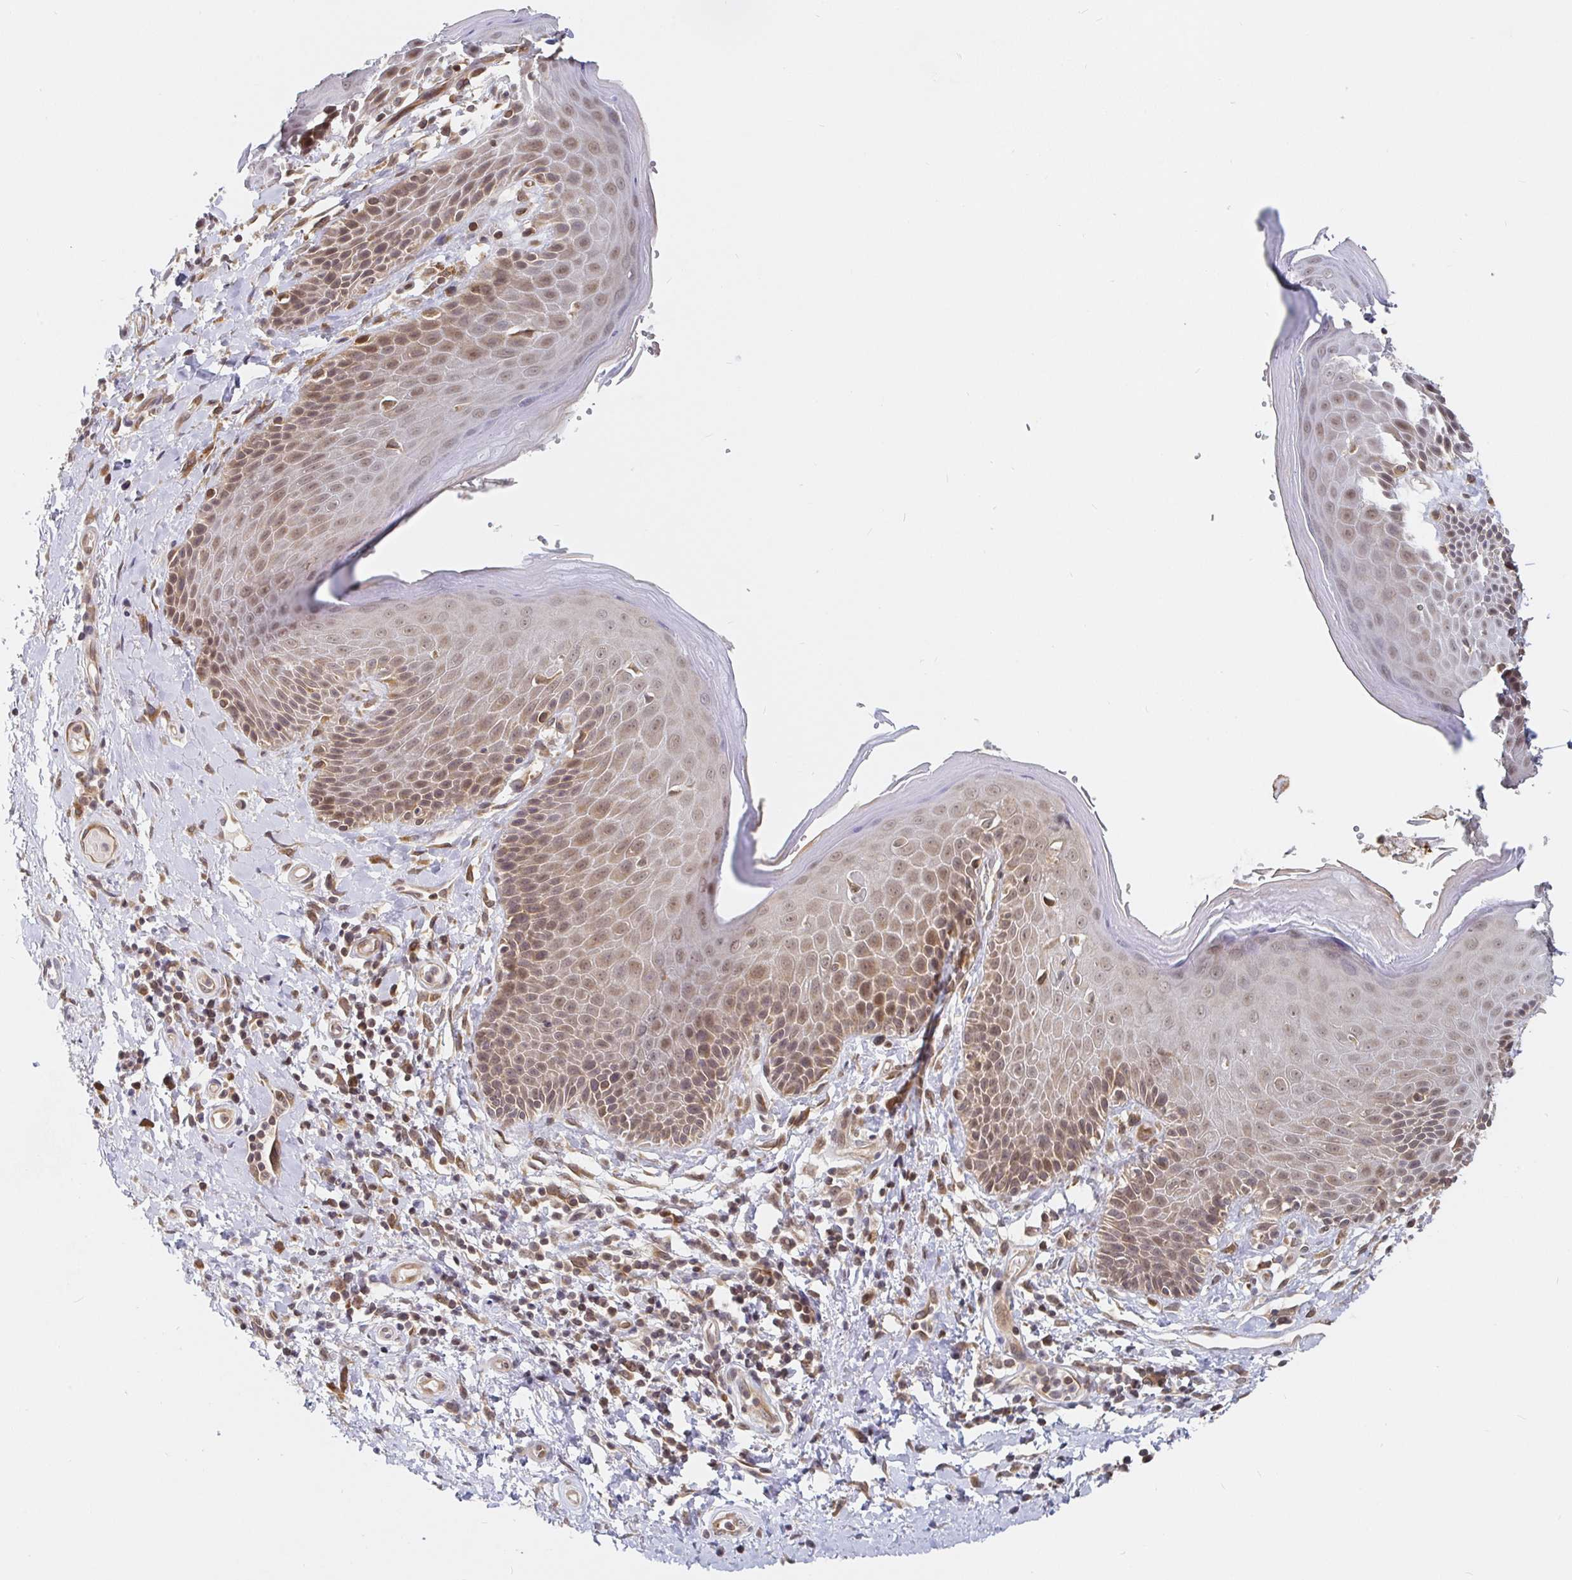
{"staining": {"intensity": "moderate", "quantity": "25%-75%", "location": "cytoplasmic/membranous,nuclear"}, "tissue": "skin", "cell_type": "Epidermal cells", "image_type": "normal", "snomed": [{"axis": "morphology", "description": "Normal tissue, NOS"}, {"axis": "topography", "description": "Anal"}, {"axis": "topography", "description": "Peripheral nerve tissue"}], "caption": "Moderate cytoplasmic/membranous,nuclear staining is appreciated in about 25%-75% of epidermal cells in benign skin. (IHC, brightfield microscopy, high magnification).", "gene": "ALG1L2", "patient": {"sex": "male", "age": 51}}